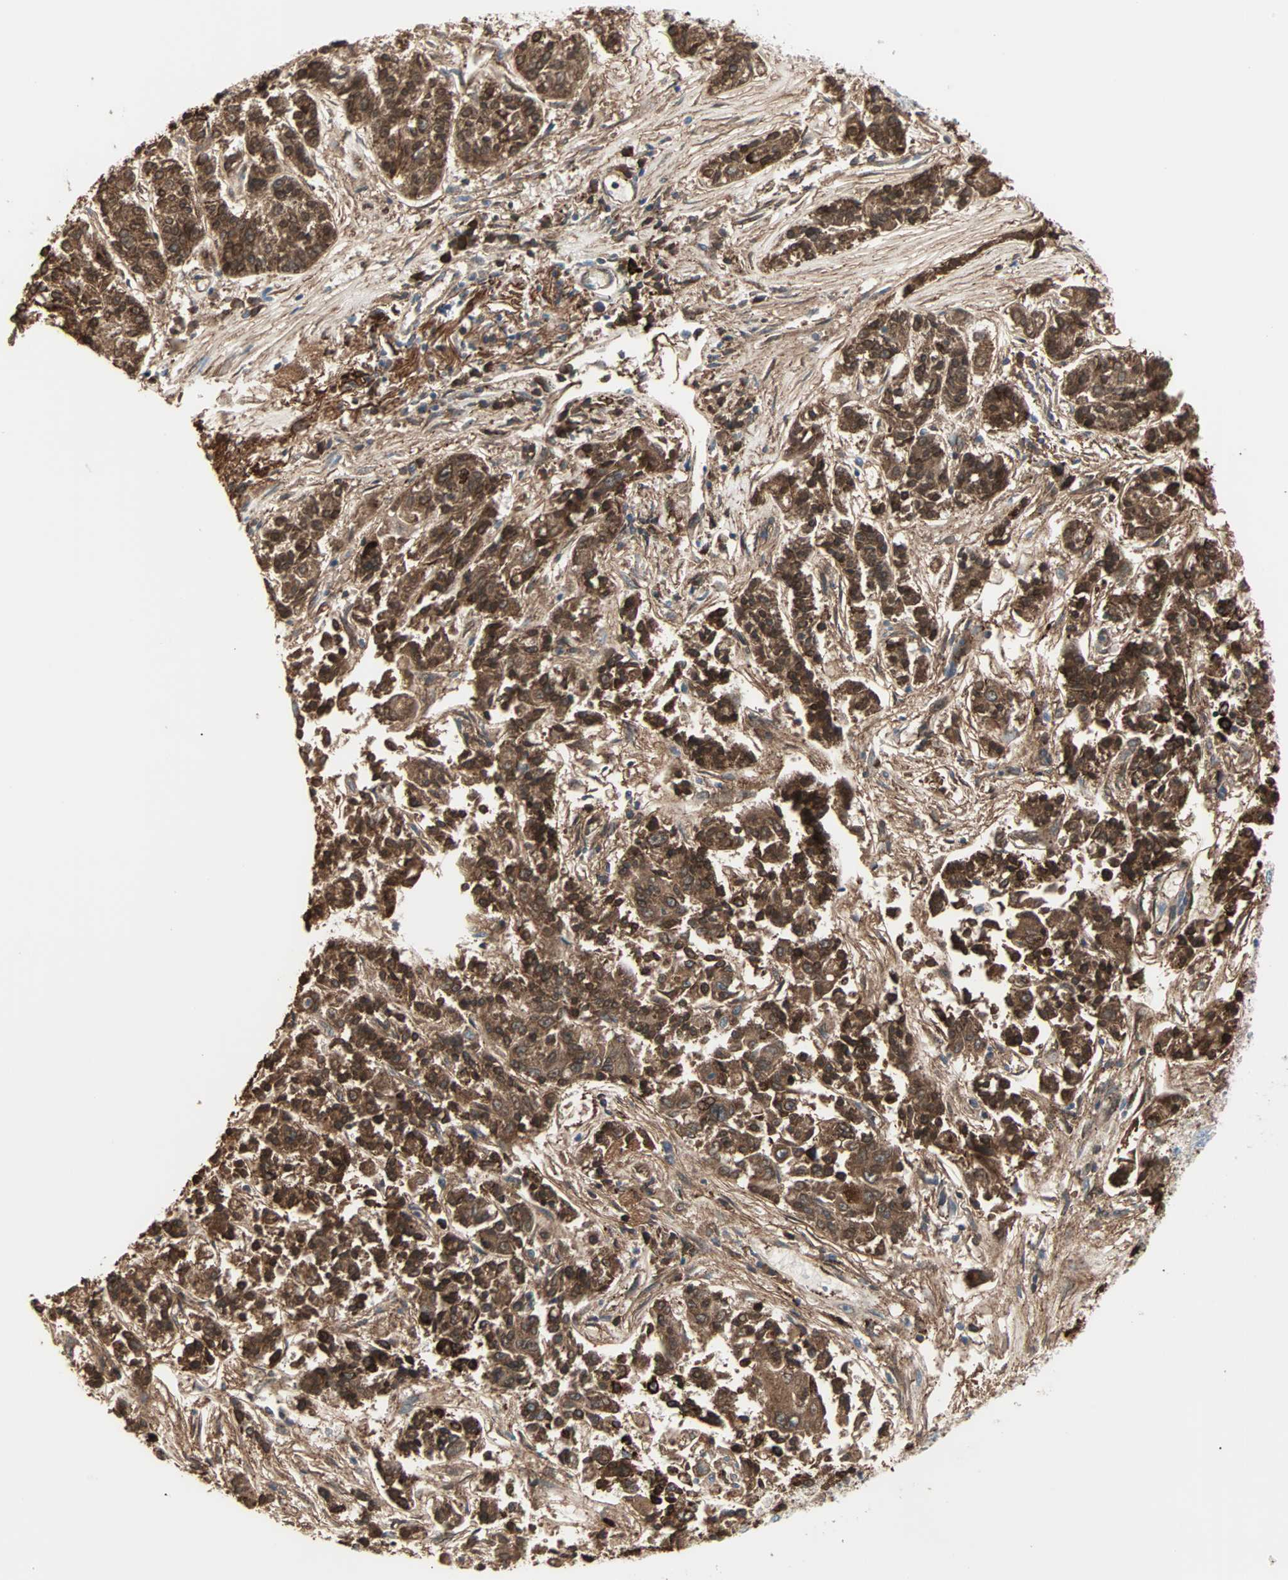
{"staining": {"intensity": "strong", "quantity": ">75%", "location": "cytoplasmic/membranous"}, "tissue": "lung cancer", "cell_type": "Tumor cells", "image_type": "cancer", "snomed": [{"axis": "morphology", "description": "Adenocarcinoma, NOS"}, {"axis": "topography", "description": "Lung"}], "caption": "An image of human lung cancer stained for a protein exhibits strong cytoplasmic/membranous brown staining in tumor cells.", "gene": "IDH2", "patient": {"sex": "male", "age": 84}}